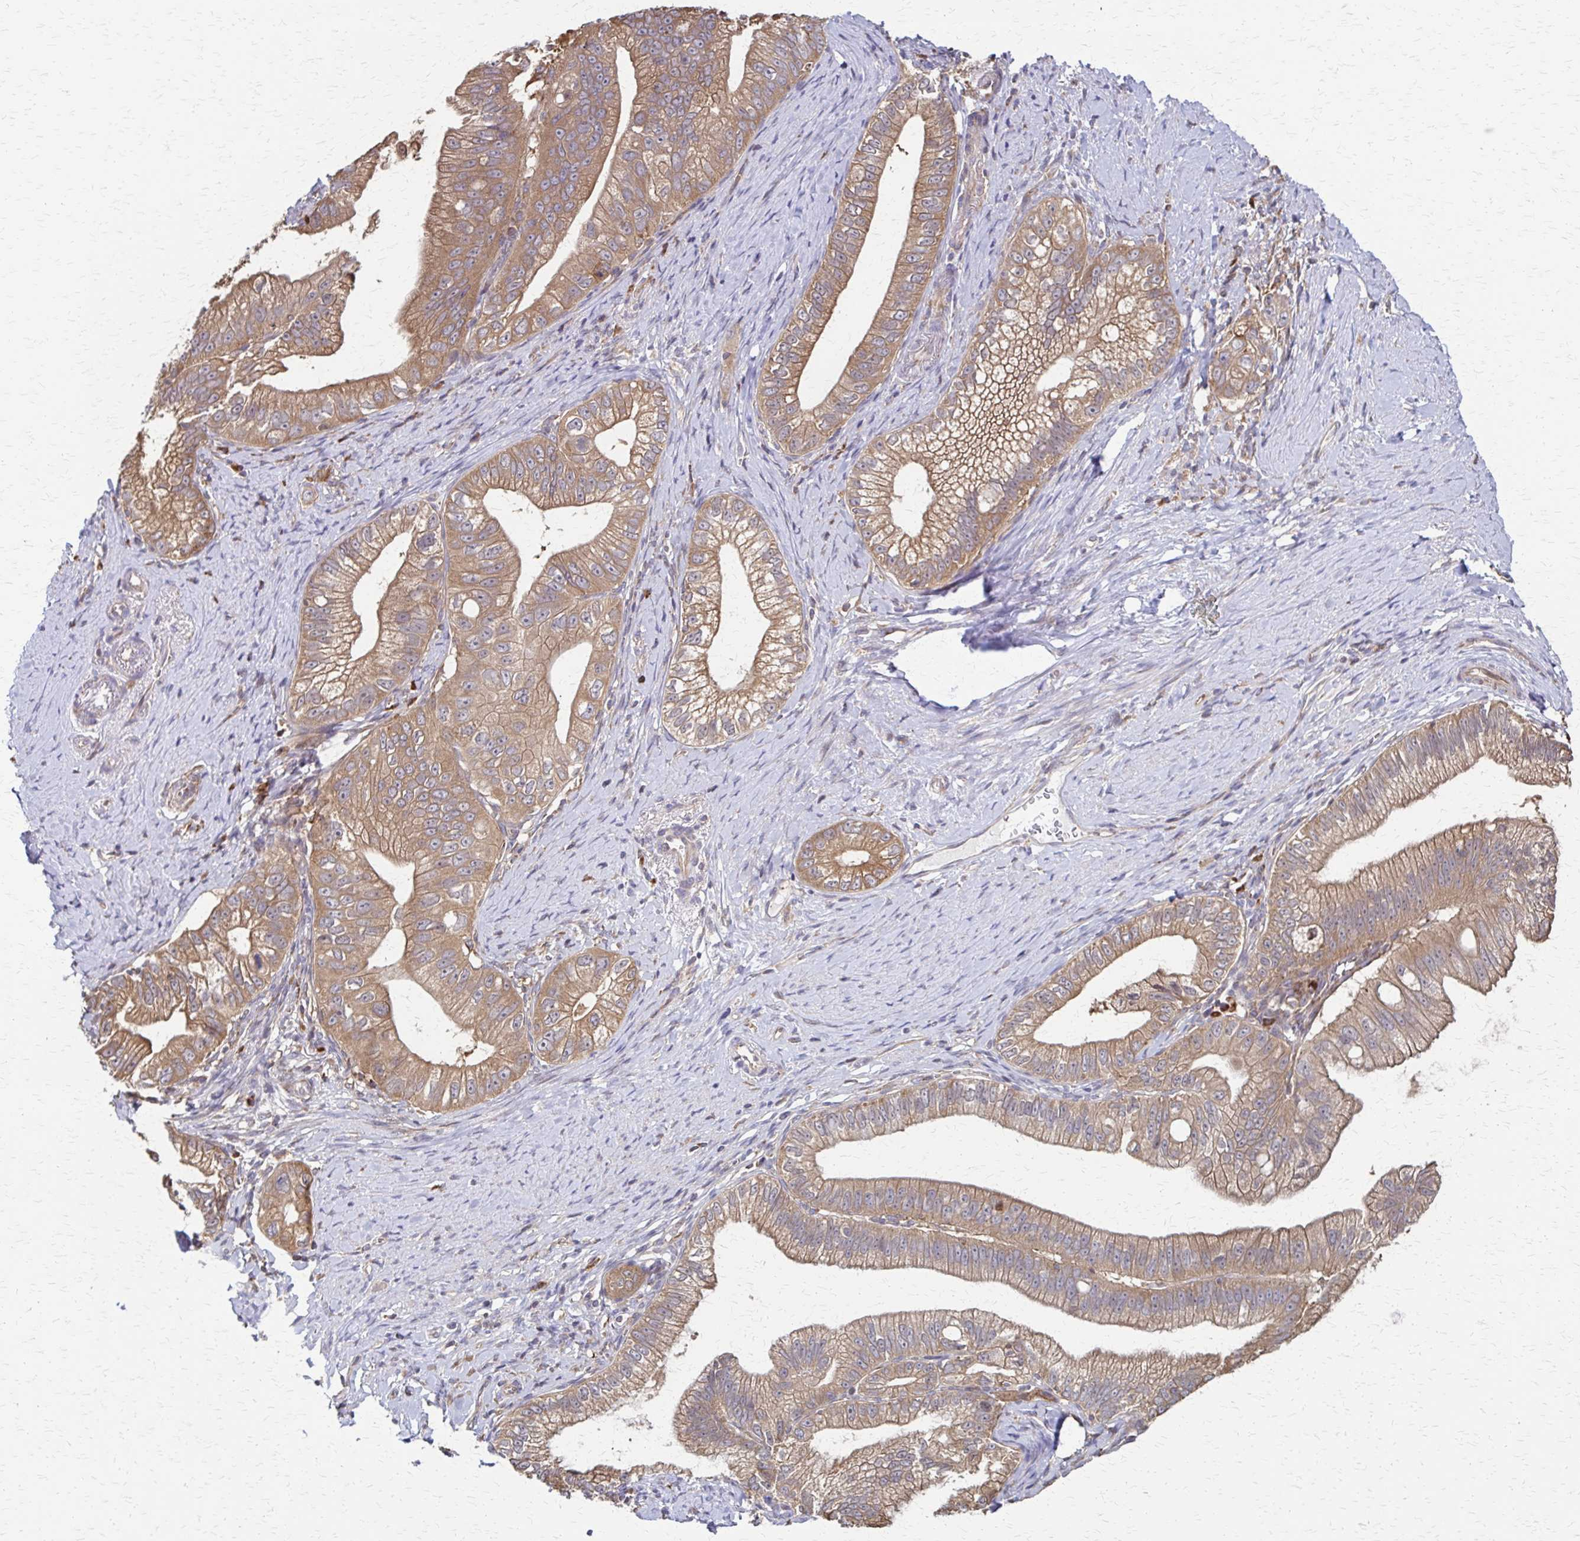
{"staining": {"intensity": "moderate", "quantity": ">75%", "location": "cytoplasmic/membranous"}, "tissue": "pancreatic cancer", "cell_type": "Tumor cells", "image_type": "cancer", "snomed": [{"axis": "morphology", "description": "Adenocarcinoma, NOS"}, {"axis": "topography", "description": "Pancreas"}], "caption": "The micrograph exhibits immunohistochemical staining of pancreatic cancer. There is moderate cytoplasmic/membranous staining is identified in about >75% of tumor cells. (DAB (3,3'-diaminobenzidine) IHC with brightfield microscopy, high magnification).", "gene": "EEF2", "patient": {"sex": "male", "age": 70}}